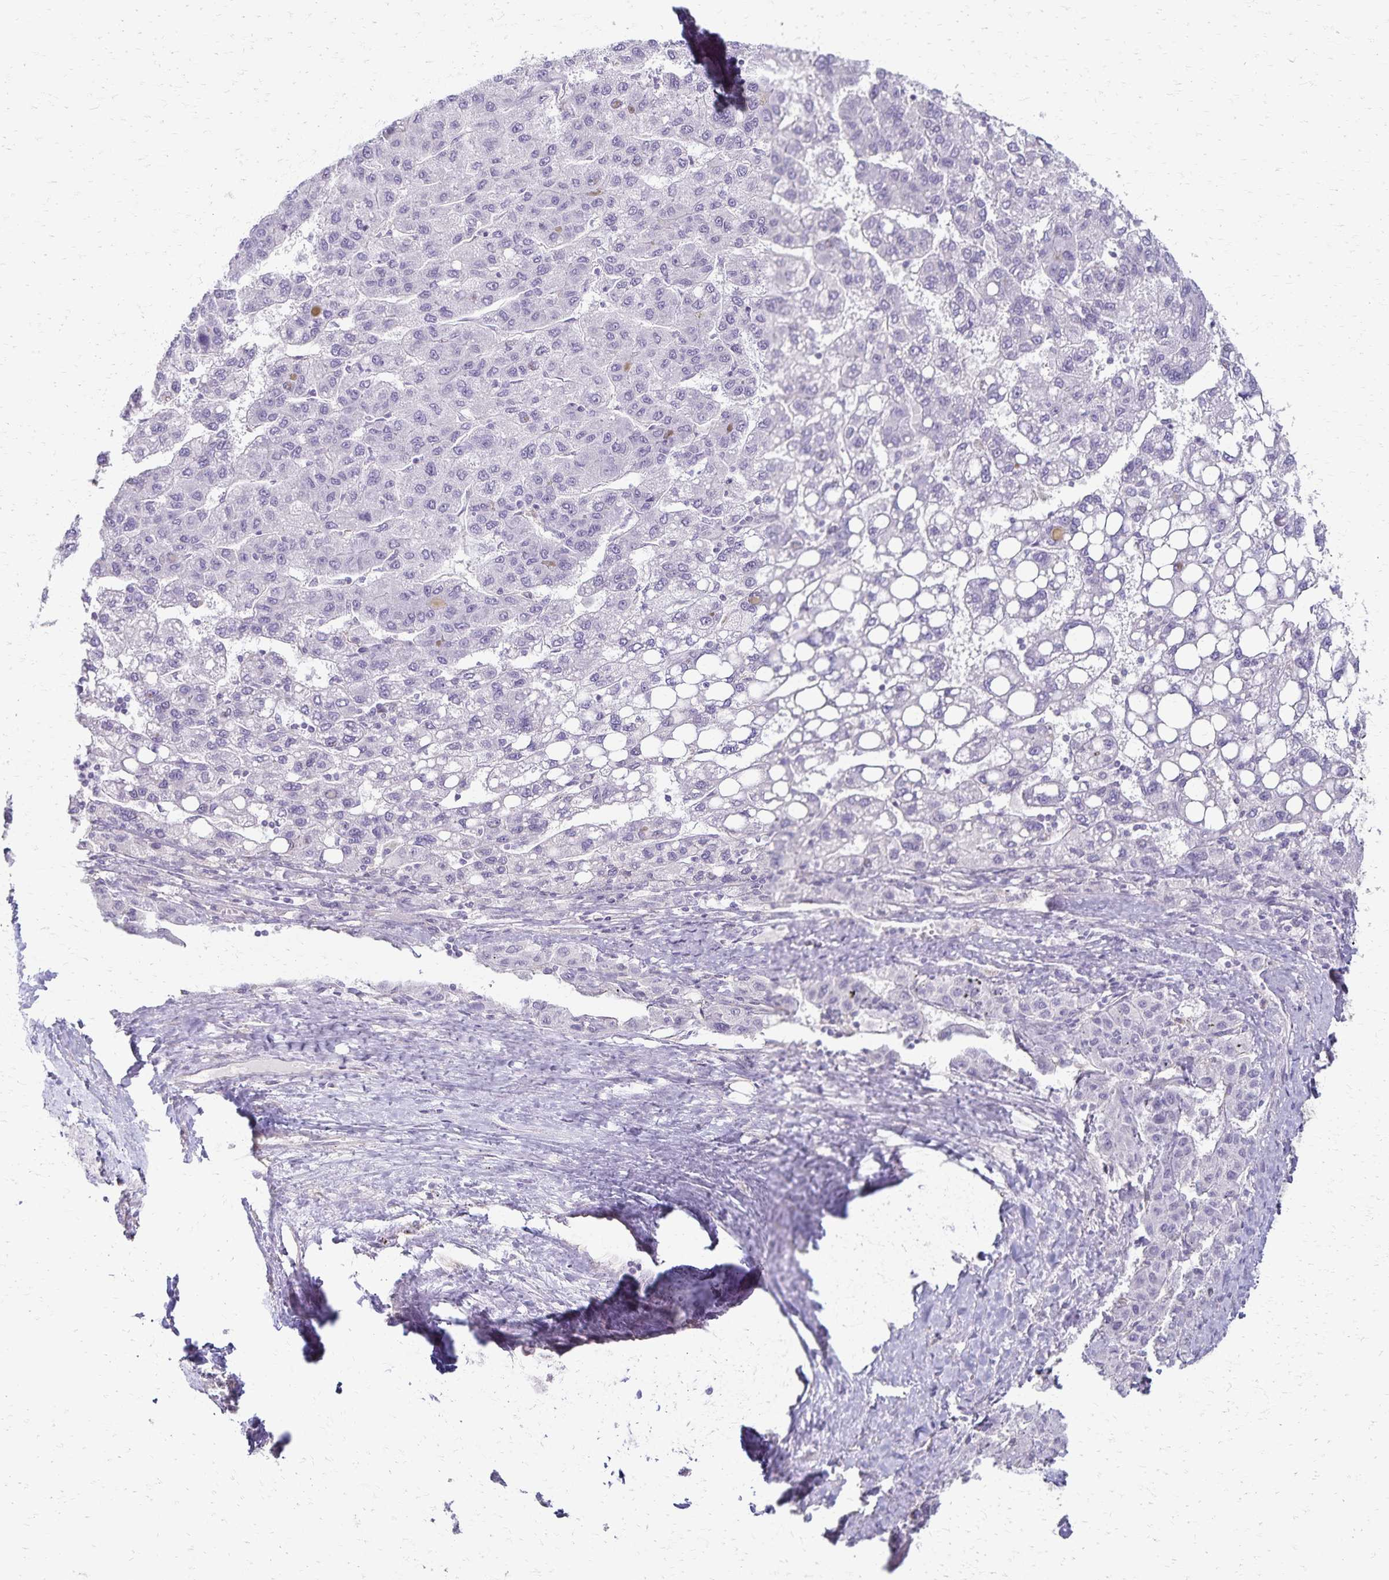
{"staining": {"intensity": "negative", "quantity": "none", "location": "none"}, "tissue": "liver cancer", "cell_type": "Tumor cells", "image_type": "cancer", "snomed": [{"axis": "morphology", "description": "Carcinoma, Hepatocellular, NOS"}, {"axis": "topography", "description": "Liver"}], "caption": "Immunohistochemistry of hepatocellular carcinoma (liver) exhibits no expression in tumor cells. (DAB immunohistochemistry (IHC) visualized using brightfield microscopy, high magnification).", "gene": "KISS1", "patient": {"sex": "female", "age": 82}}